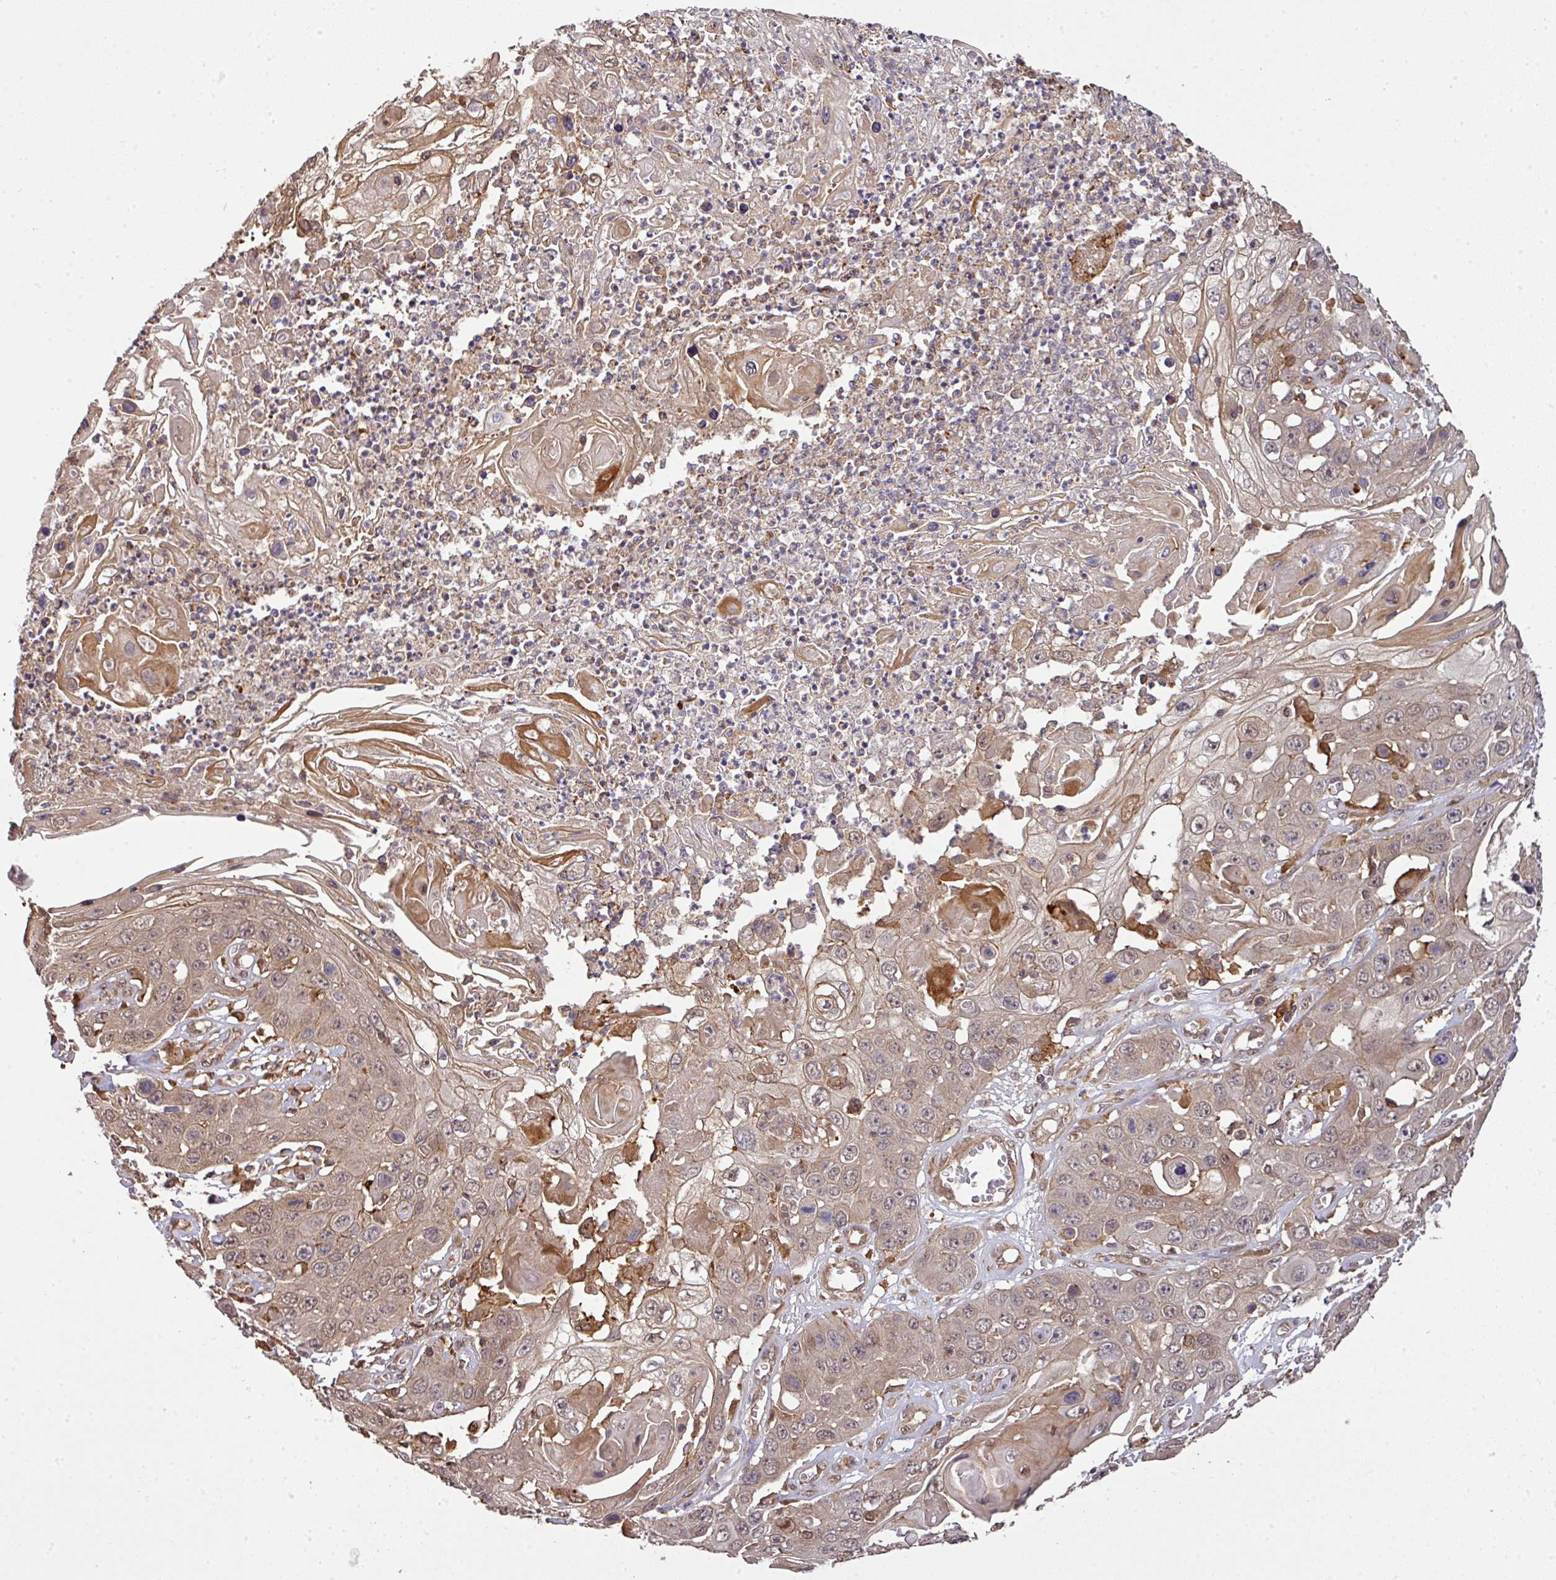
{"staining": {"intensity": "moderate", "quantity": "<25%", "location": "cytoplasmic/membranous,nuclear"}, "tissue": "skin cancer", "cell_type": "Tumor cells", "image_type": "cancer", "snomed": [{"axis": "morphology", "description": "Squamous cell carcinoma, NOS"}, {"axis": "topography", "description": "Skin"}], "caption": "The photomicrograph shows immunohistochemical staining of squamous cell carcinoma (skin). There is moderate cytoplasmic/membranous and nuclear staining is appreciated in approximately <25% of tumor cells. Nuclei are stained in blue.", "gene": "ARPIN", "patient": {"sex": "male", "age": 55}}